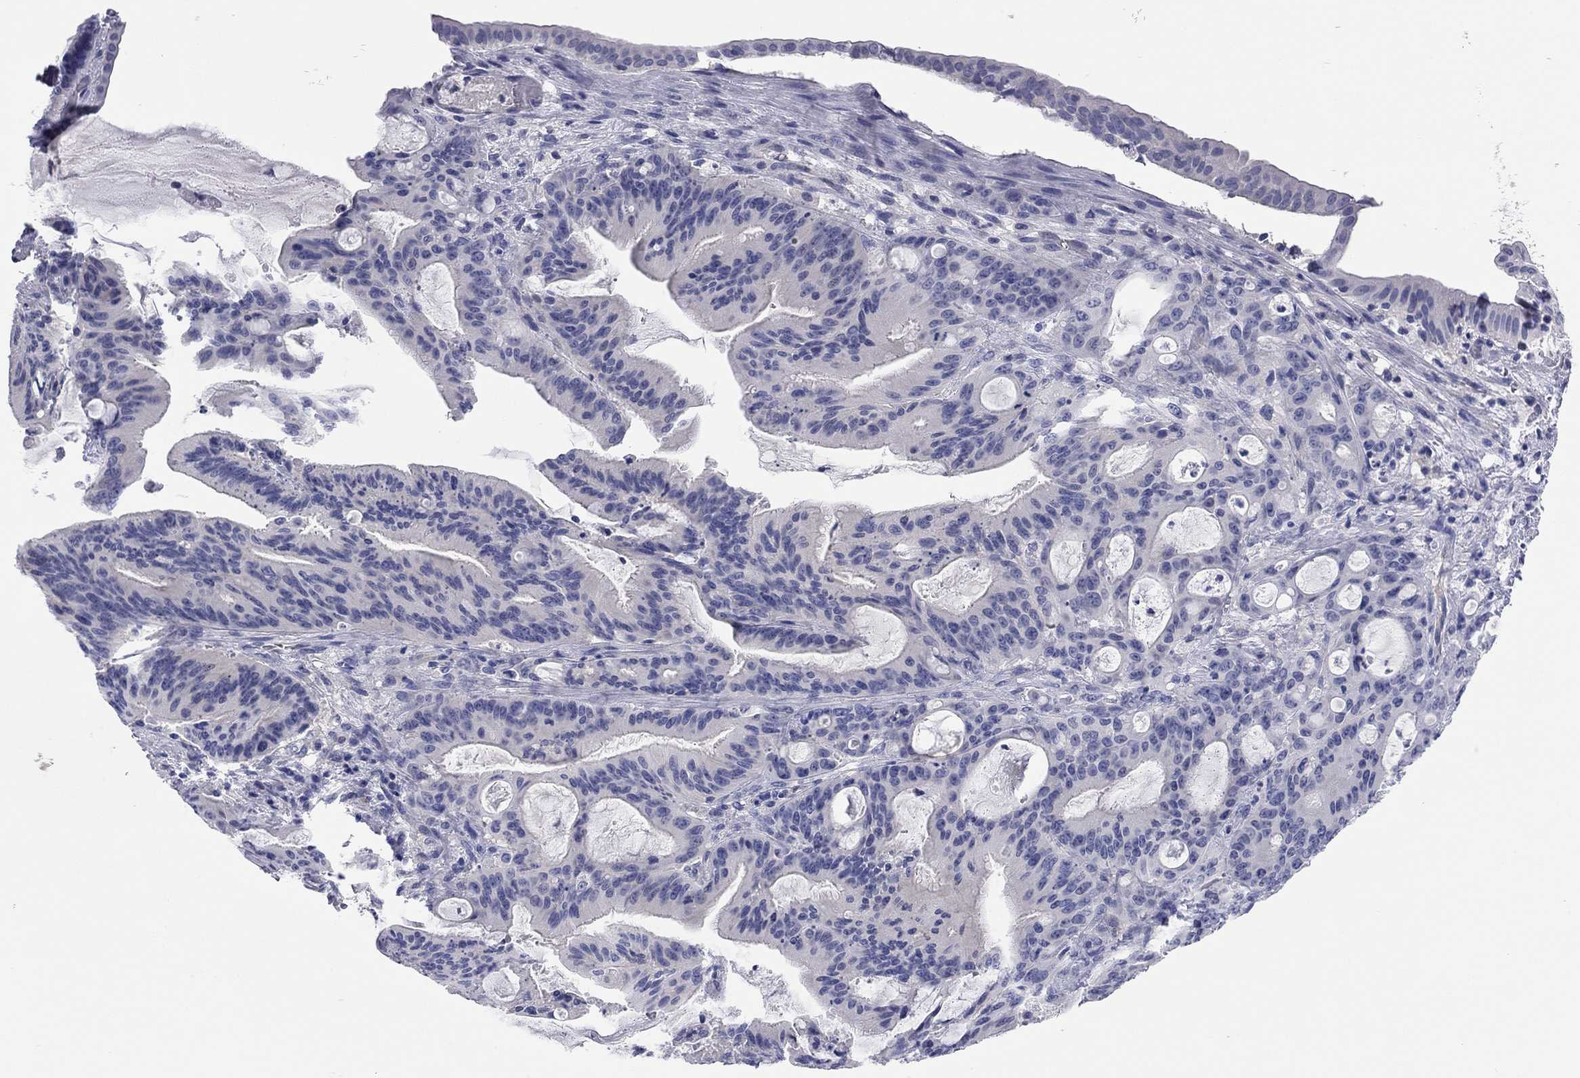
{"staining": {"intensity": "negative", "quantity": "none", "location": "none"}, "tissue": "liver cancer", "cell_type": "Tumor cells", "image_type": "cancer", "snomed": [{"axis": "morphology", "description": "Cholangiocarcinoma"}, {"axis": "topography", "description": "Liver"}], "caption": "Cholangiocarcinoma (liver) stained for a protein using IHC reveals no expression tumor cells.", "gene": "TMEM221", "patient": {"sex": "female", "age": 73}}